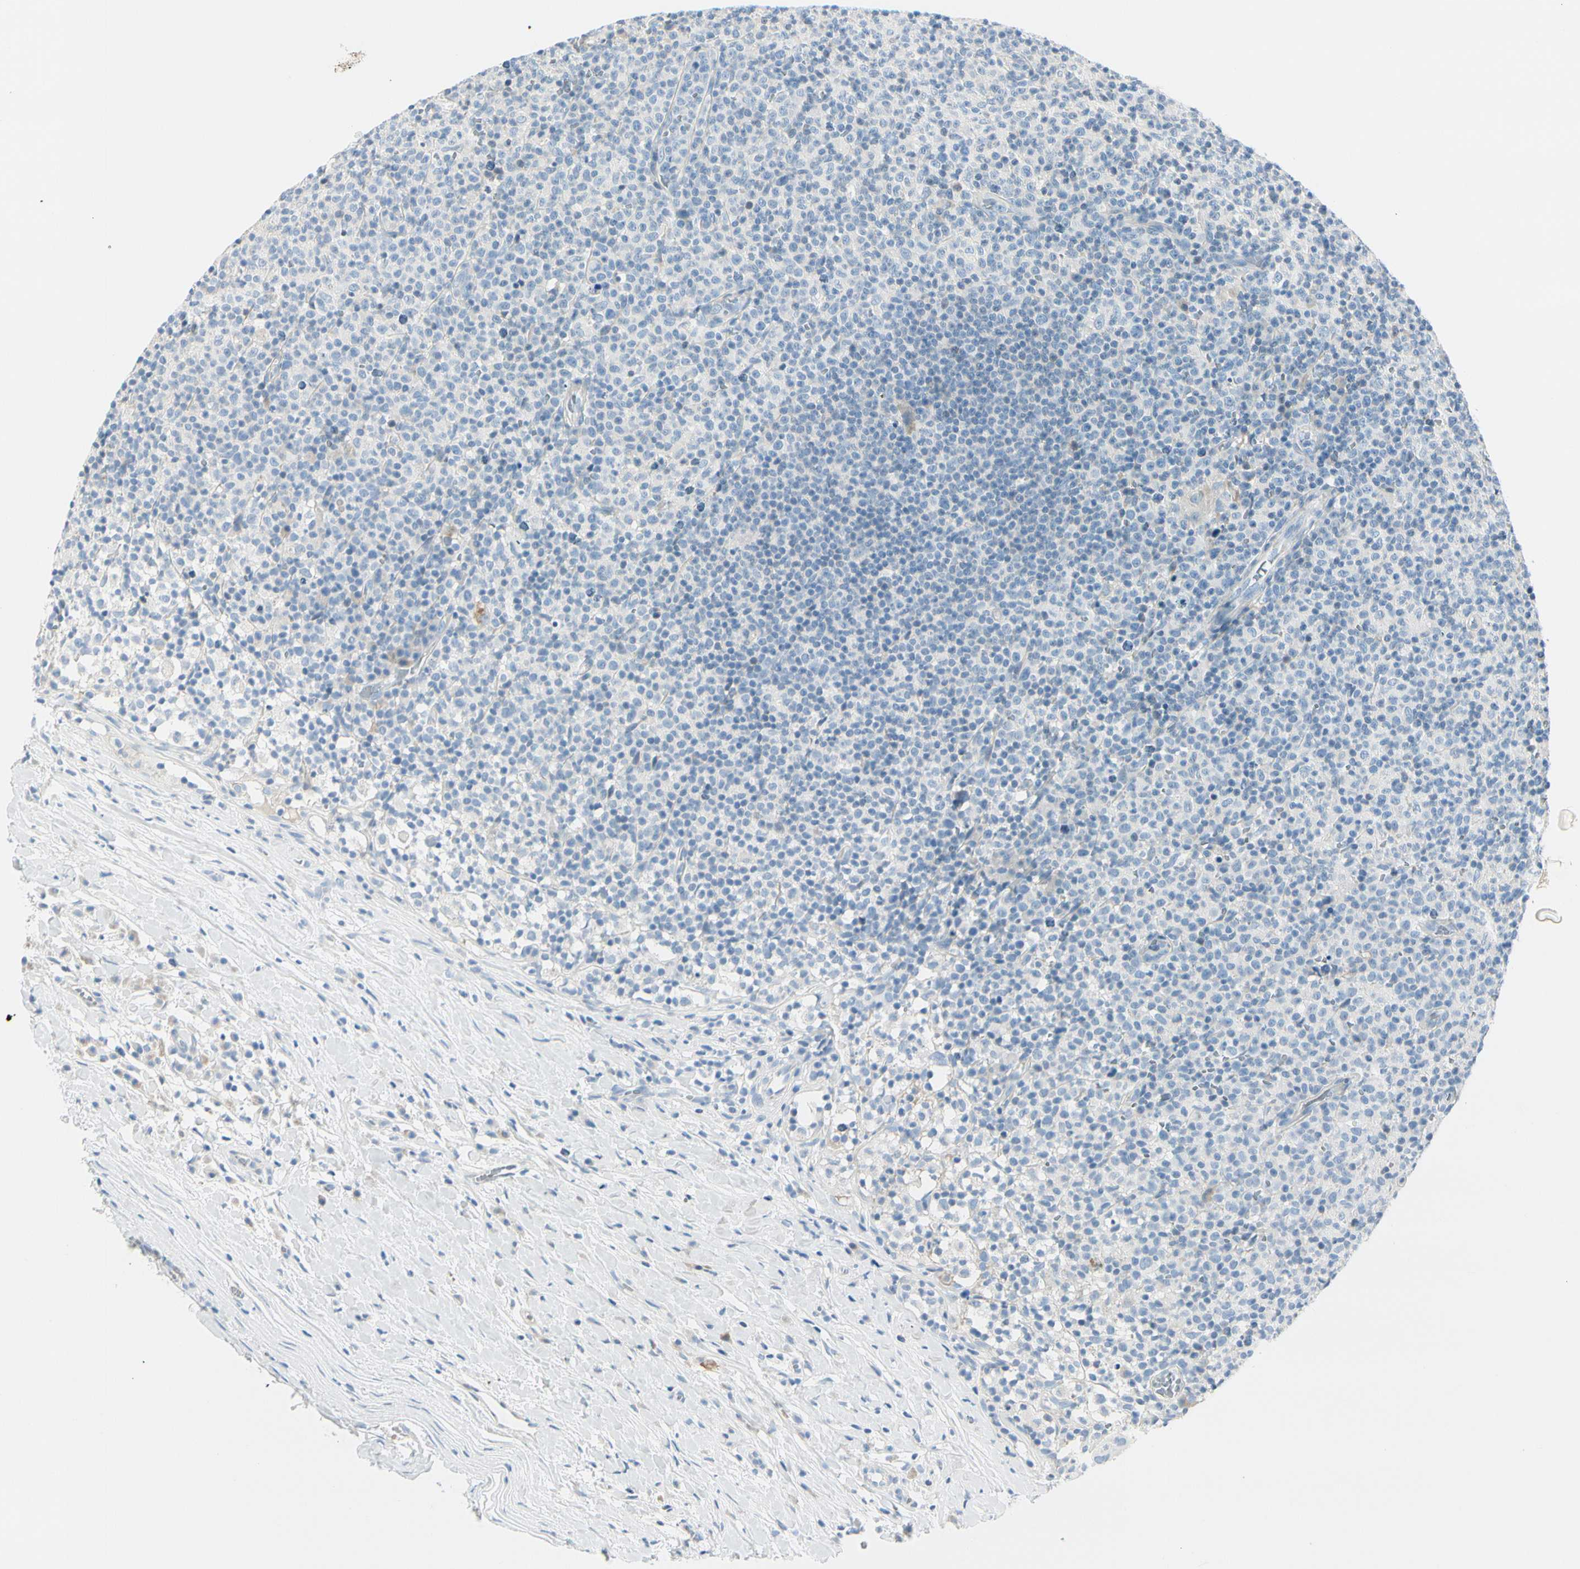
{"staining": {"intensity": "negative", "quantity": "none", "location": "none"}, "tissue": "lymph node", "cell_type": "Germinal center cells", "image_type": "normal", "snomed": [{"axis": "morphology", "description": "Normal tissue, NOS"}, {"axis": "morphology", "description": "Inflammation, NOS"}, {"axis": "topography", "description": "Lymph node"}], "caption": "IHC histopathology image of normal lymph node: lymph node stained with DAB (3,3'-diaminobenzidine) exhibits no significant protein positivity in germinal center cells.", "gene": "PEBP1", "patient": {"sex": "male", "age": 55}}